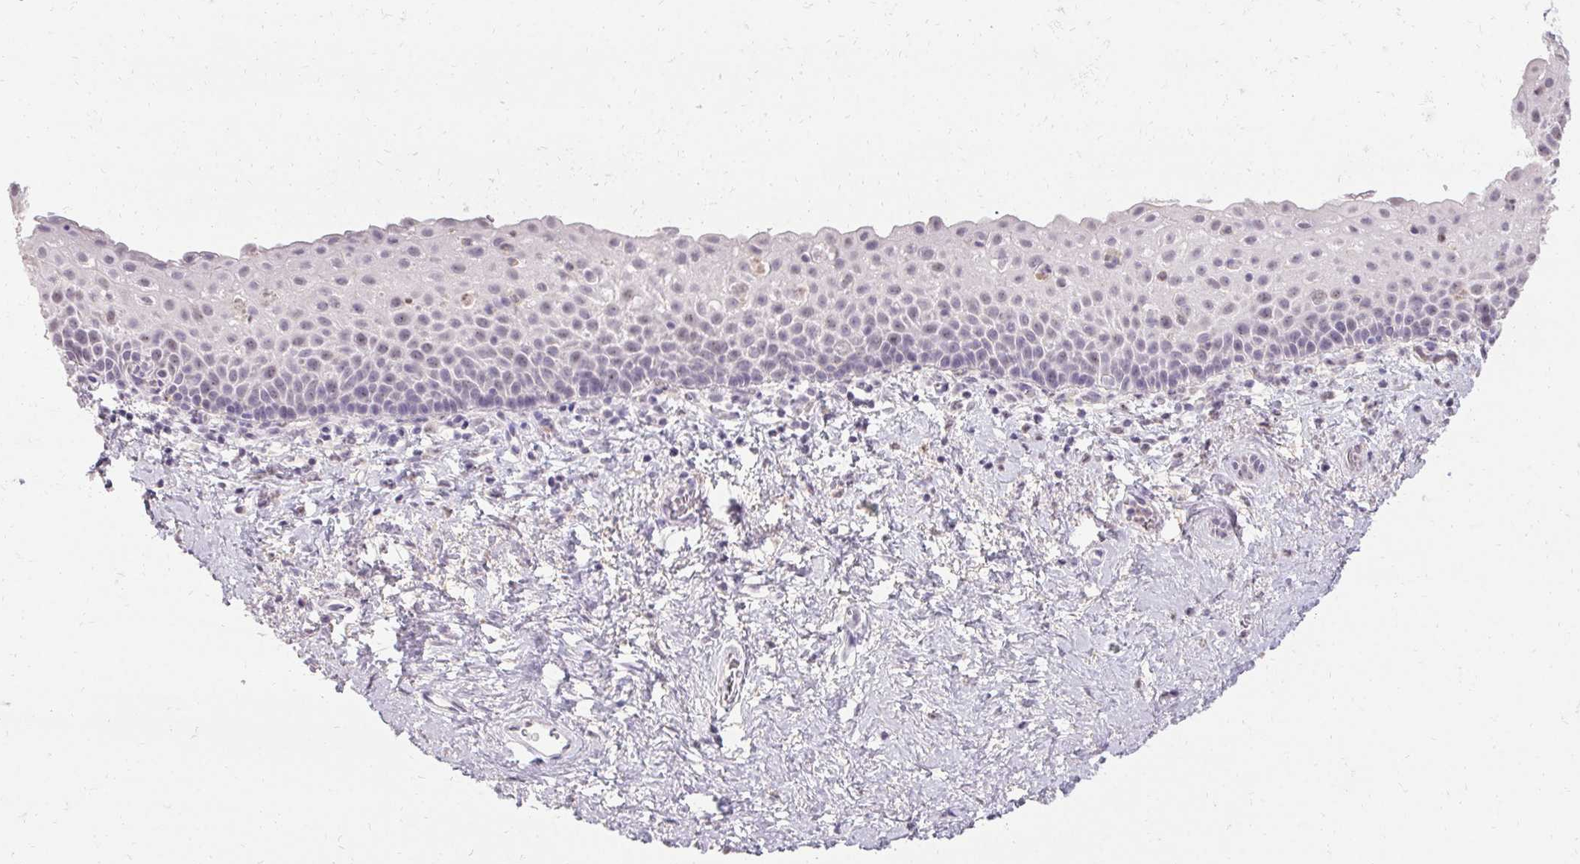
{"staining": {"intensity": "negative", "quantity": "none", "location": "none"}, "tissue": "vagina", "cell_type": "Squamous epithelial cells", "image_type": "normal", "snomed": [{"axis": "morphology", "description": "Normal tissue, NOS"}, {"axis": "topography", "description": "Vagina"}], "caption": "The image reveals no significant expression in squamous epithelial cells of vagina.", "gene": "PMEL", "patient": {"sex": "female", "age": 61}}